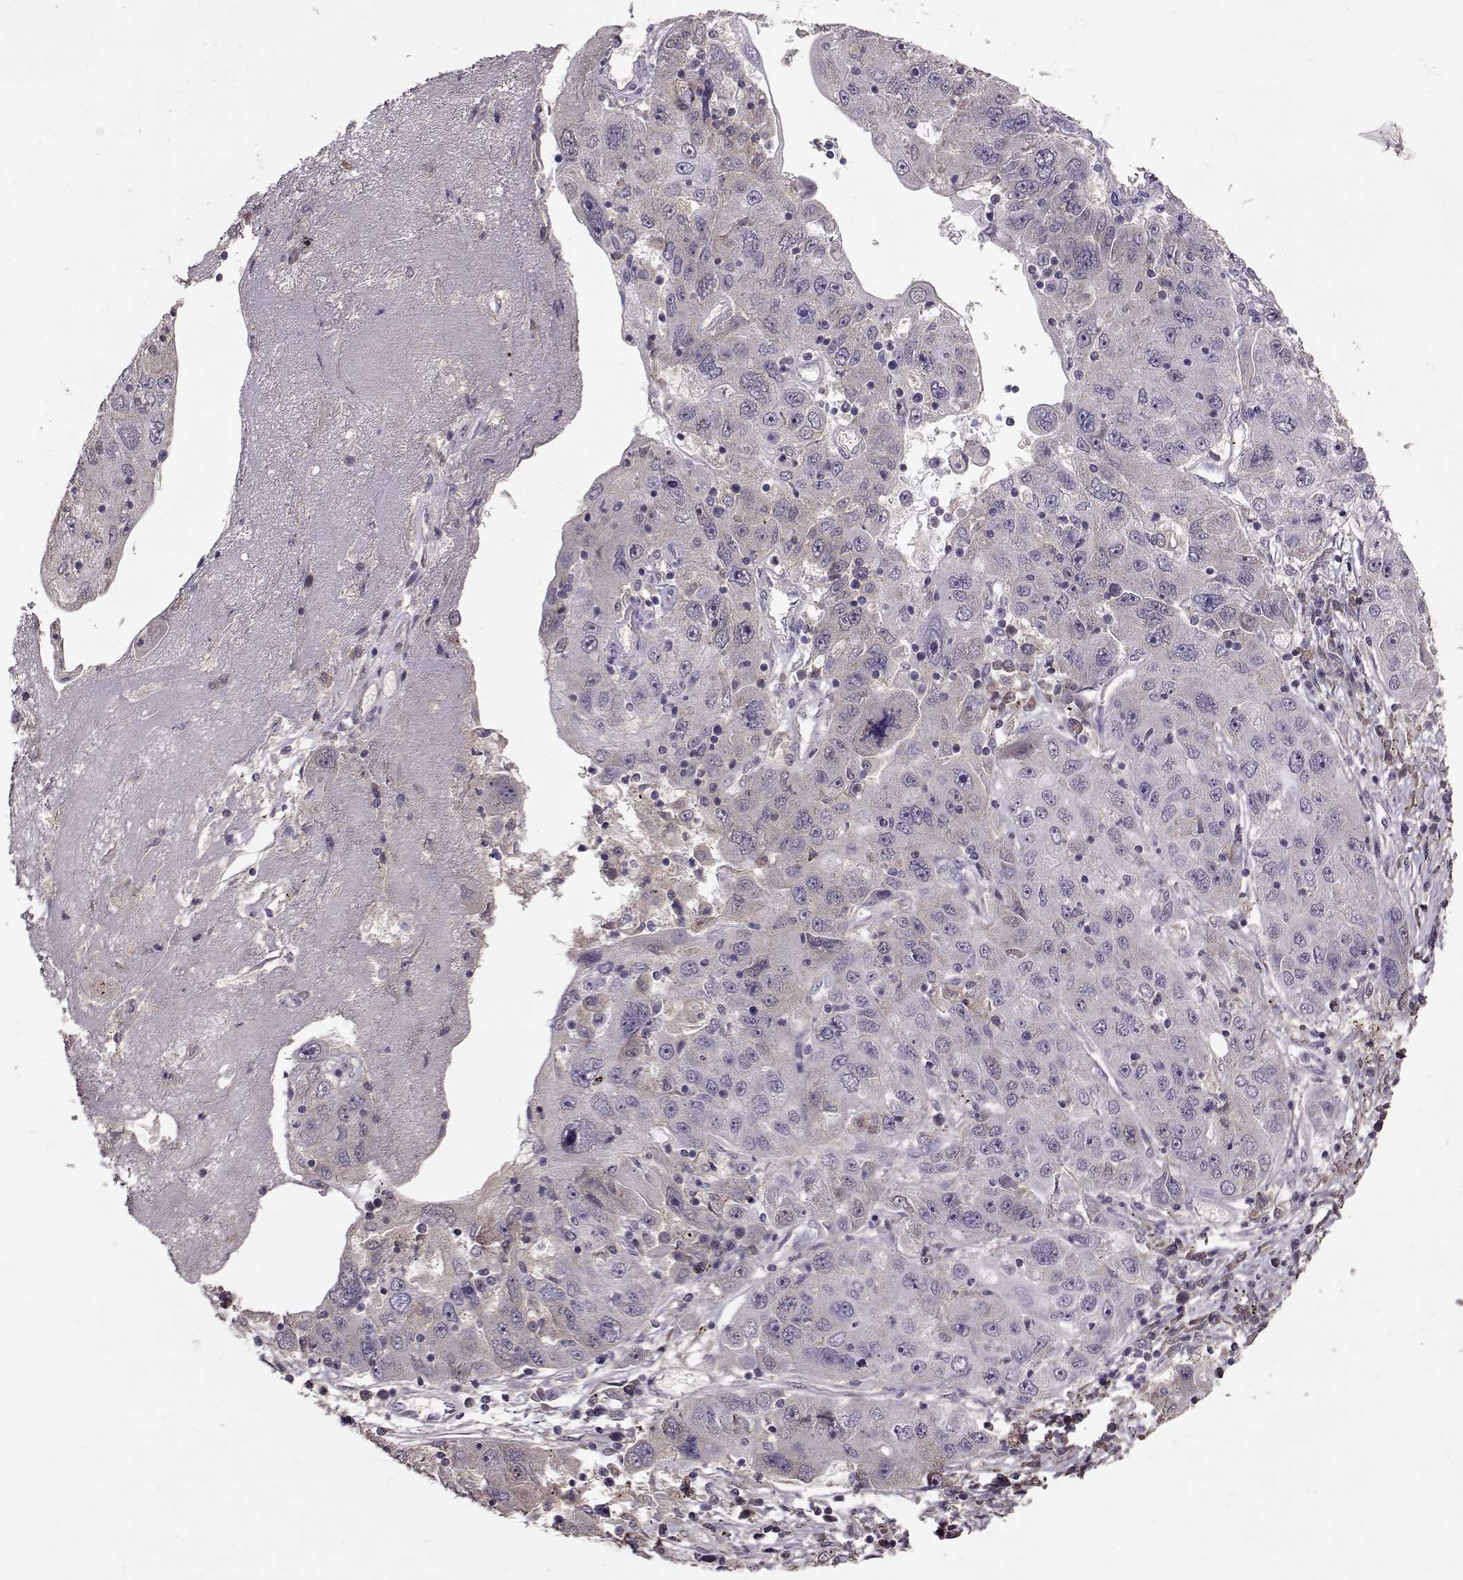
{"staining": {"intensity": "negative", "quantity": "none", "location": "none"}, "tissue": "stomach cancer", "cell_type": "Tumor cells", "image_type": "cancer", "snomed": [{"axis": "morphology", "description": "Adenocarcinoma, NOS"}, {"axis": "topography", "description": "Stomach"}], "caption": "Stomach cancer was stained to show a protein in brown. There is no significant positivity in tumor cells.", "gene": "PMCH", "patient": {"sex": "male", "age": 56}}